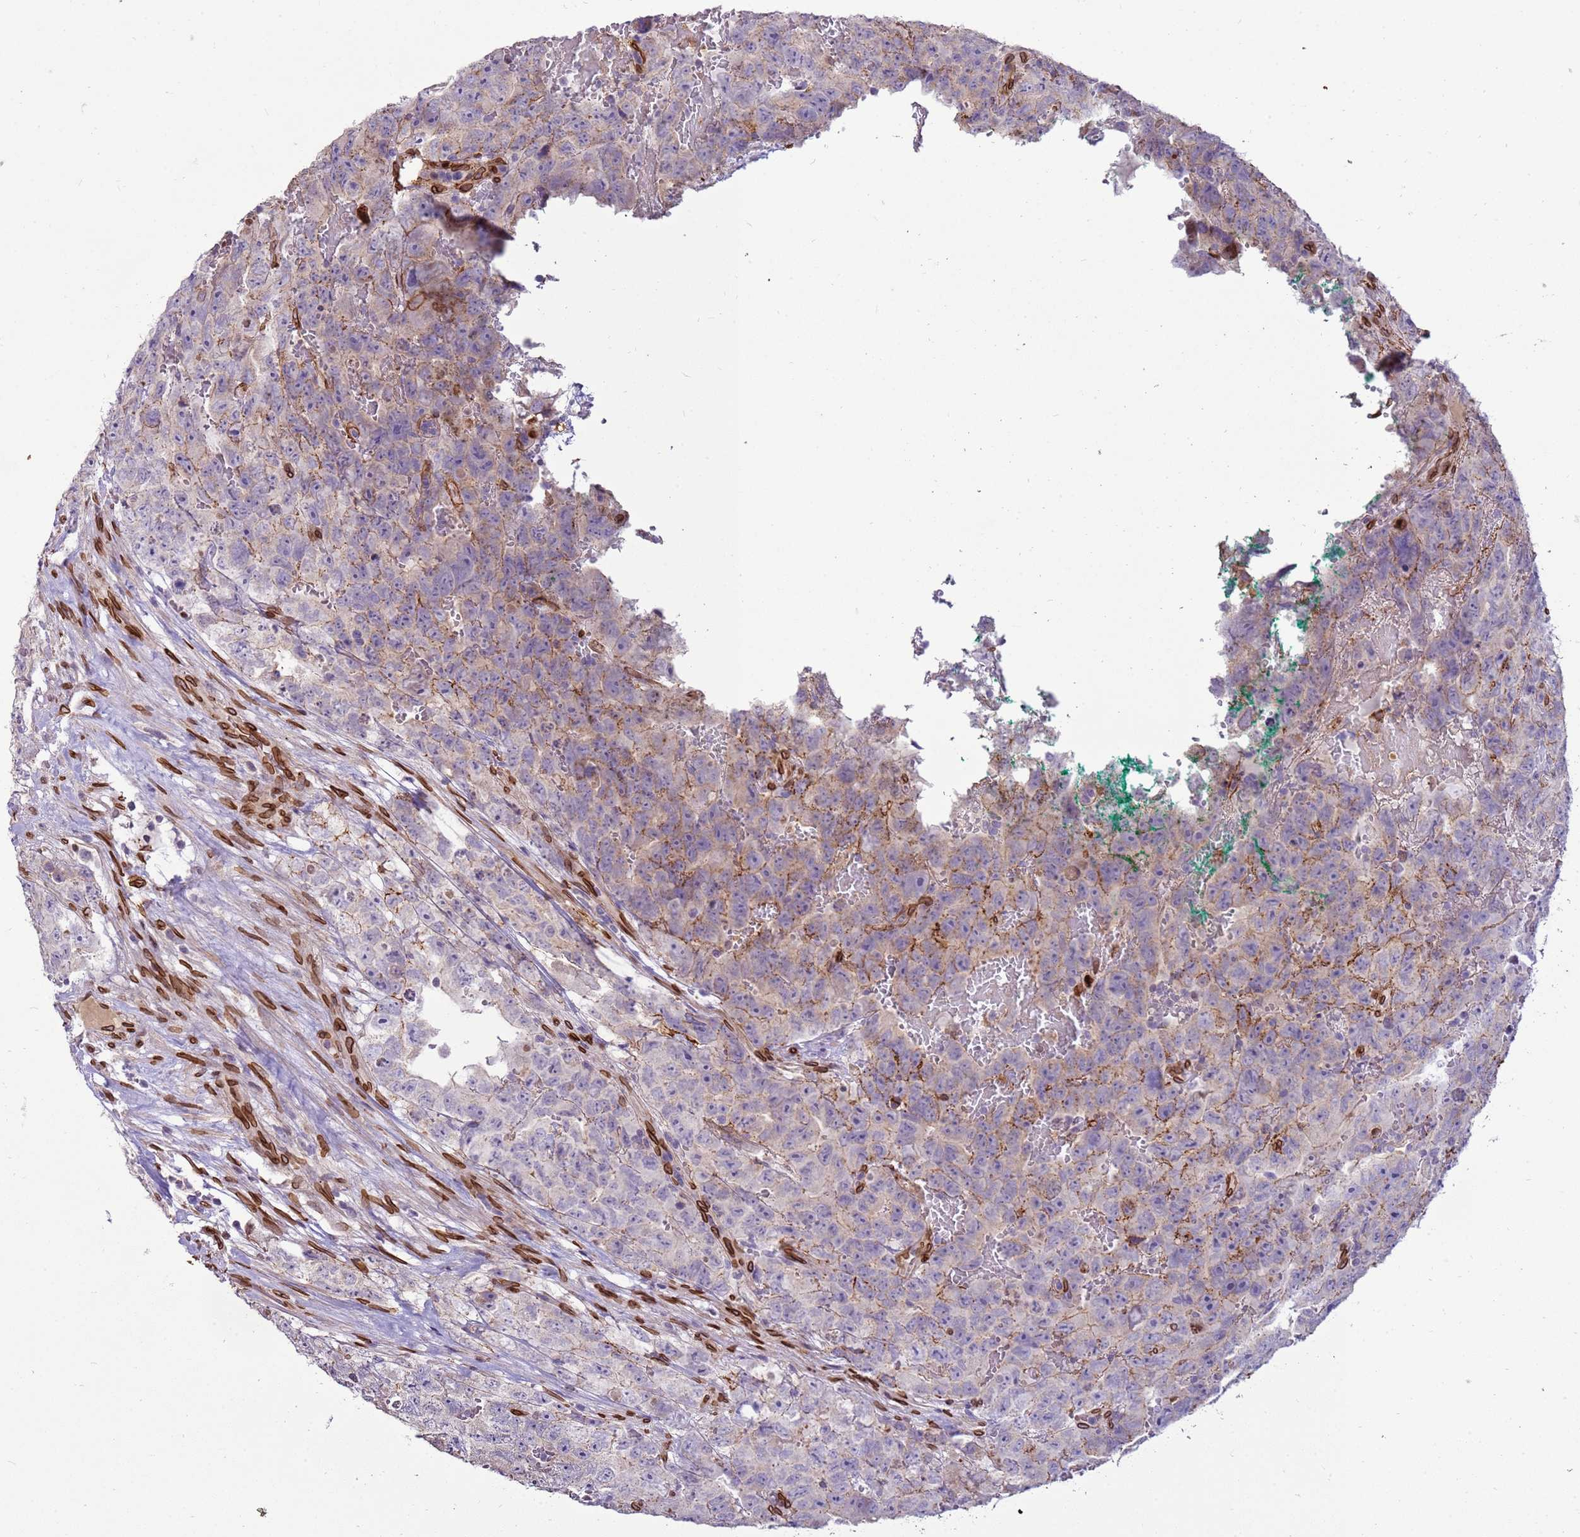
{"staining": {"intensity": "moderate", "quantity": "<25%", "location": "cytoplasmic/membranous"}, "tissue": "testis cancer", "cell_type": "Tumor cells", "image_type": "cancer", "snomed": [{"axis": "morphology", "description": "Carcinoma, Embryonal, NOS"}, {"axis": "topography", "description": "Testis"}], "caption": "A photomicrograph of testis cancer stained for a protein shows moderate cytoplasmic/membranous brown staining in tumor cells.", "gene": "TMEM47", "patient": {"sex": "male", "age": 45}}